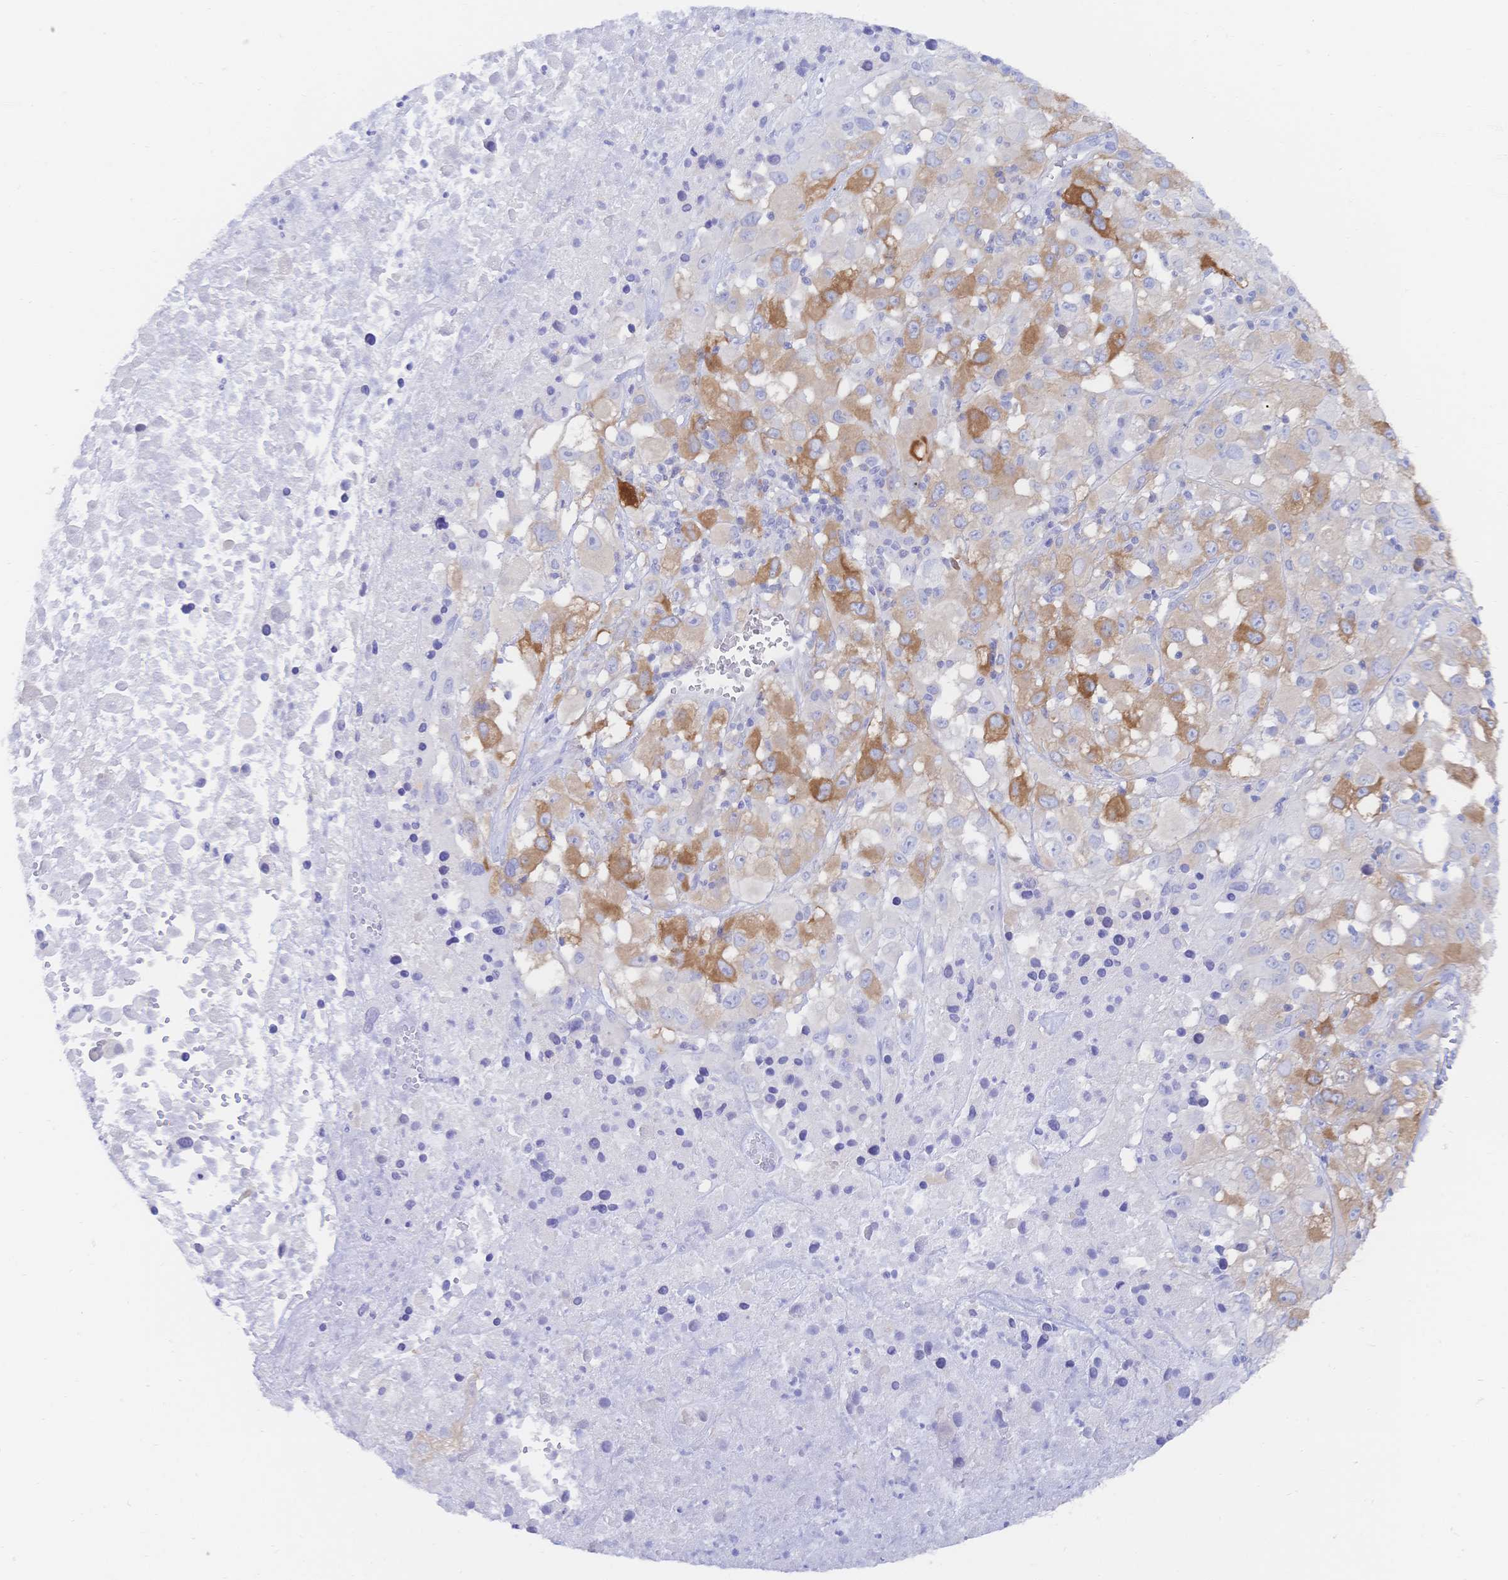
{"staining": {"intensity": "moderate", "quantity": "25%-75%", "location": "cytoplasmic/membranous"}, "tissue": "melanoma", "cell_type": "Tumor cells", "image_type": "cancer", "snomed": [{"axis": "morphology", "description": "Malignant melanoma, Metastatic site"}, {"axis": "topography", "description": "Soft tissue"}], "caption": "Protein expression analysis of malignant melanoma (metastatic site) exhibits moderate cytoplasmic/membranous expression in about 25%-75% of tumor cells. The protein of interest is stained brown, and the nuclei are stained in blue (DAB (3,3'-diaminobenzidine) IHC with brightfield microscopy, high magnification).", "gene": "RRM1", "patient": {"sex": "male", "age": 50}}